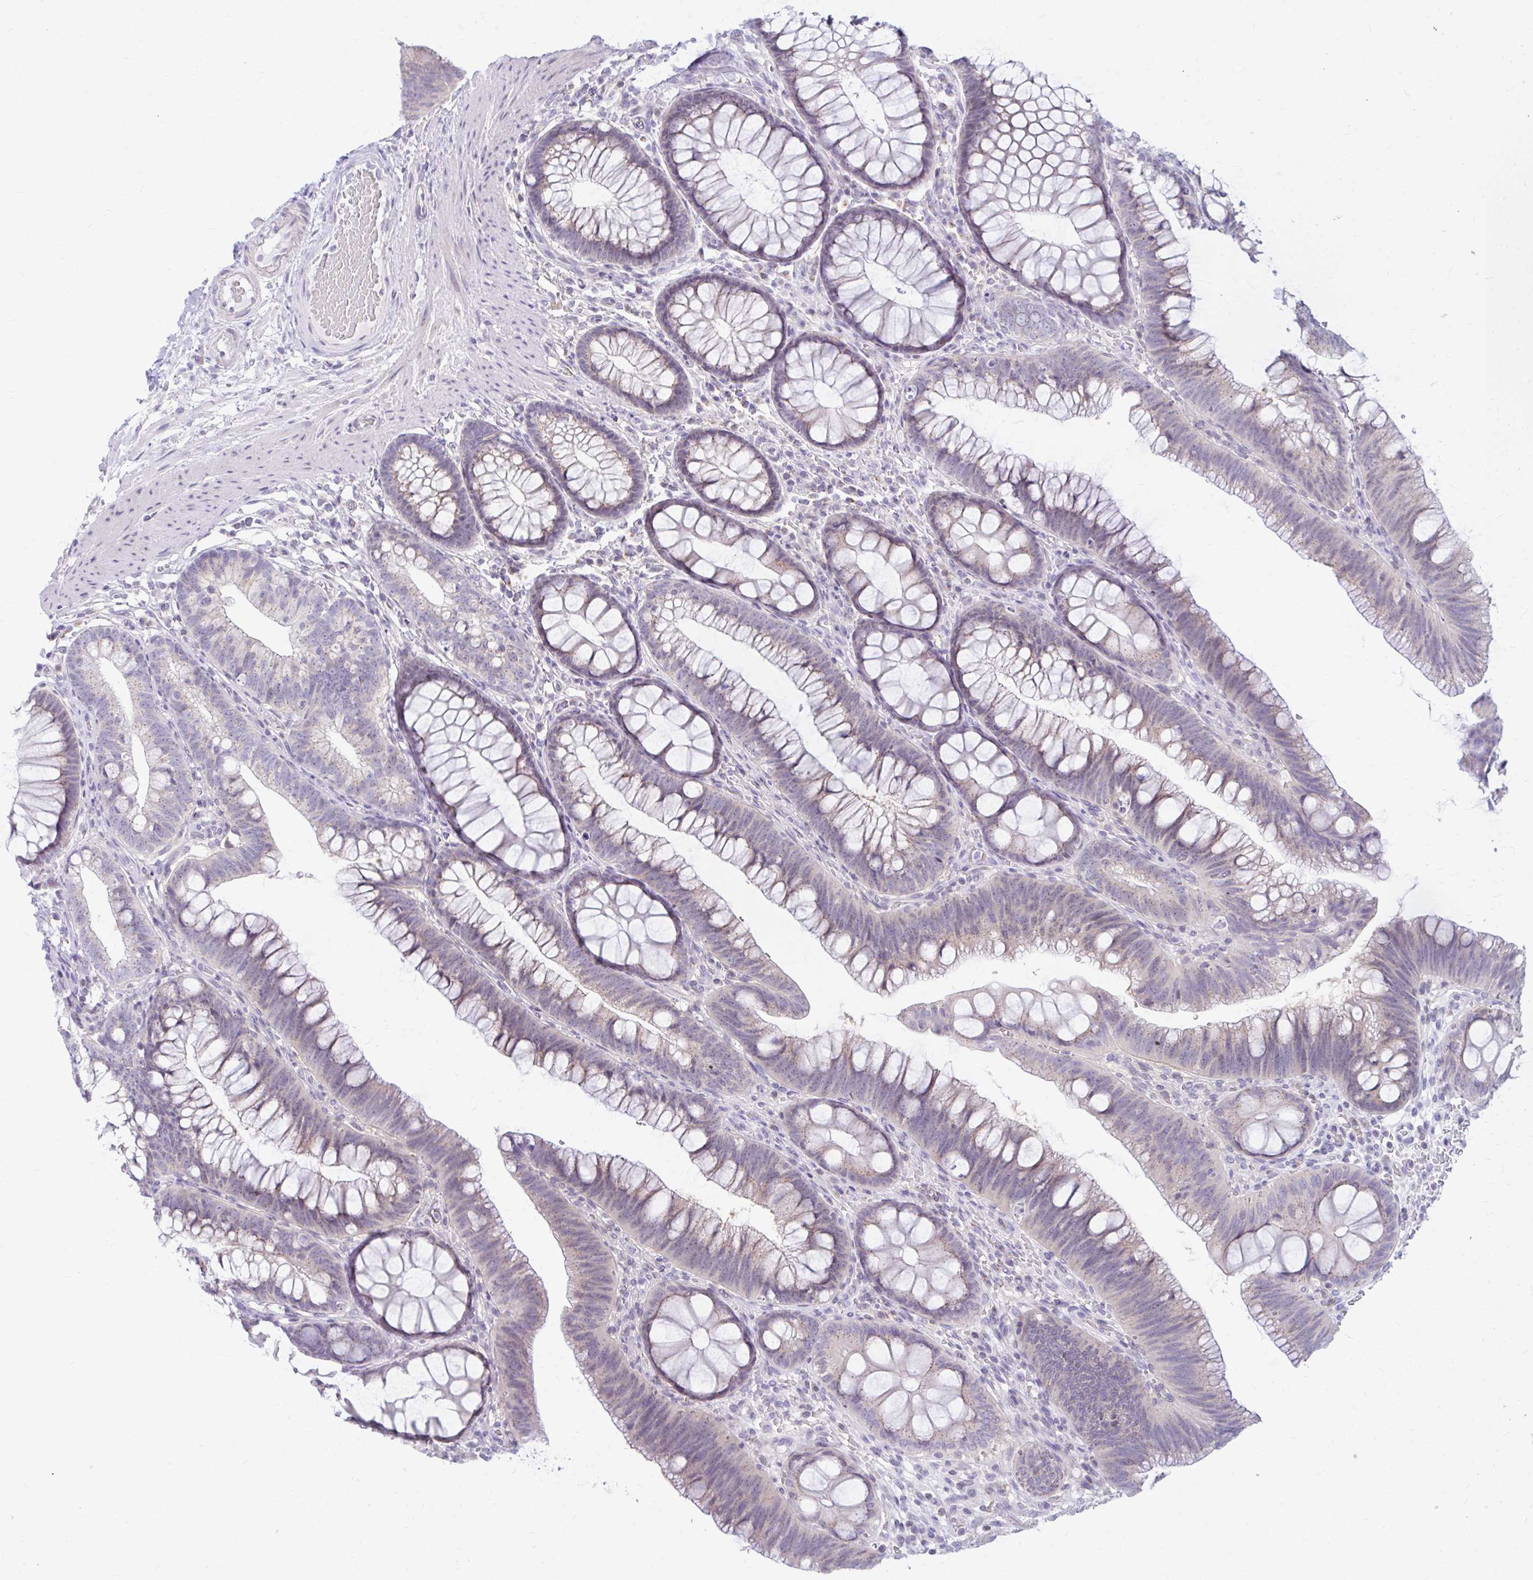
{"staining": {"intensity": "negative", "quantity": "none", "location": "none"}, "tissue": "colon", "cell_type": "Endothelial cells", "image_type": "normal", "snomed": [{"axis": "morphology", "description": "Normal tissue, NOS"}, {"axis": "morphology", "description": "Adenoma, NOS"}, {"axis": "topography", "description": "Soft tissue"}, {"axis": "topography", "description": "Colon"}], "caption": "Immunohistochemistry photomicrograph of unremarkable colon: human colon stained with DAB demonstrates no significant protein staining in endothelial cells. (Immunohistochemistry (ihc), brightfield microscopy, high magnification).", "gene": "RADIL", "patient": {"sex": "male", "age": 47}}